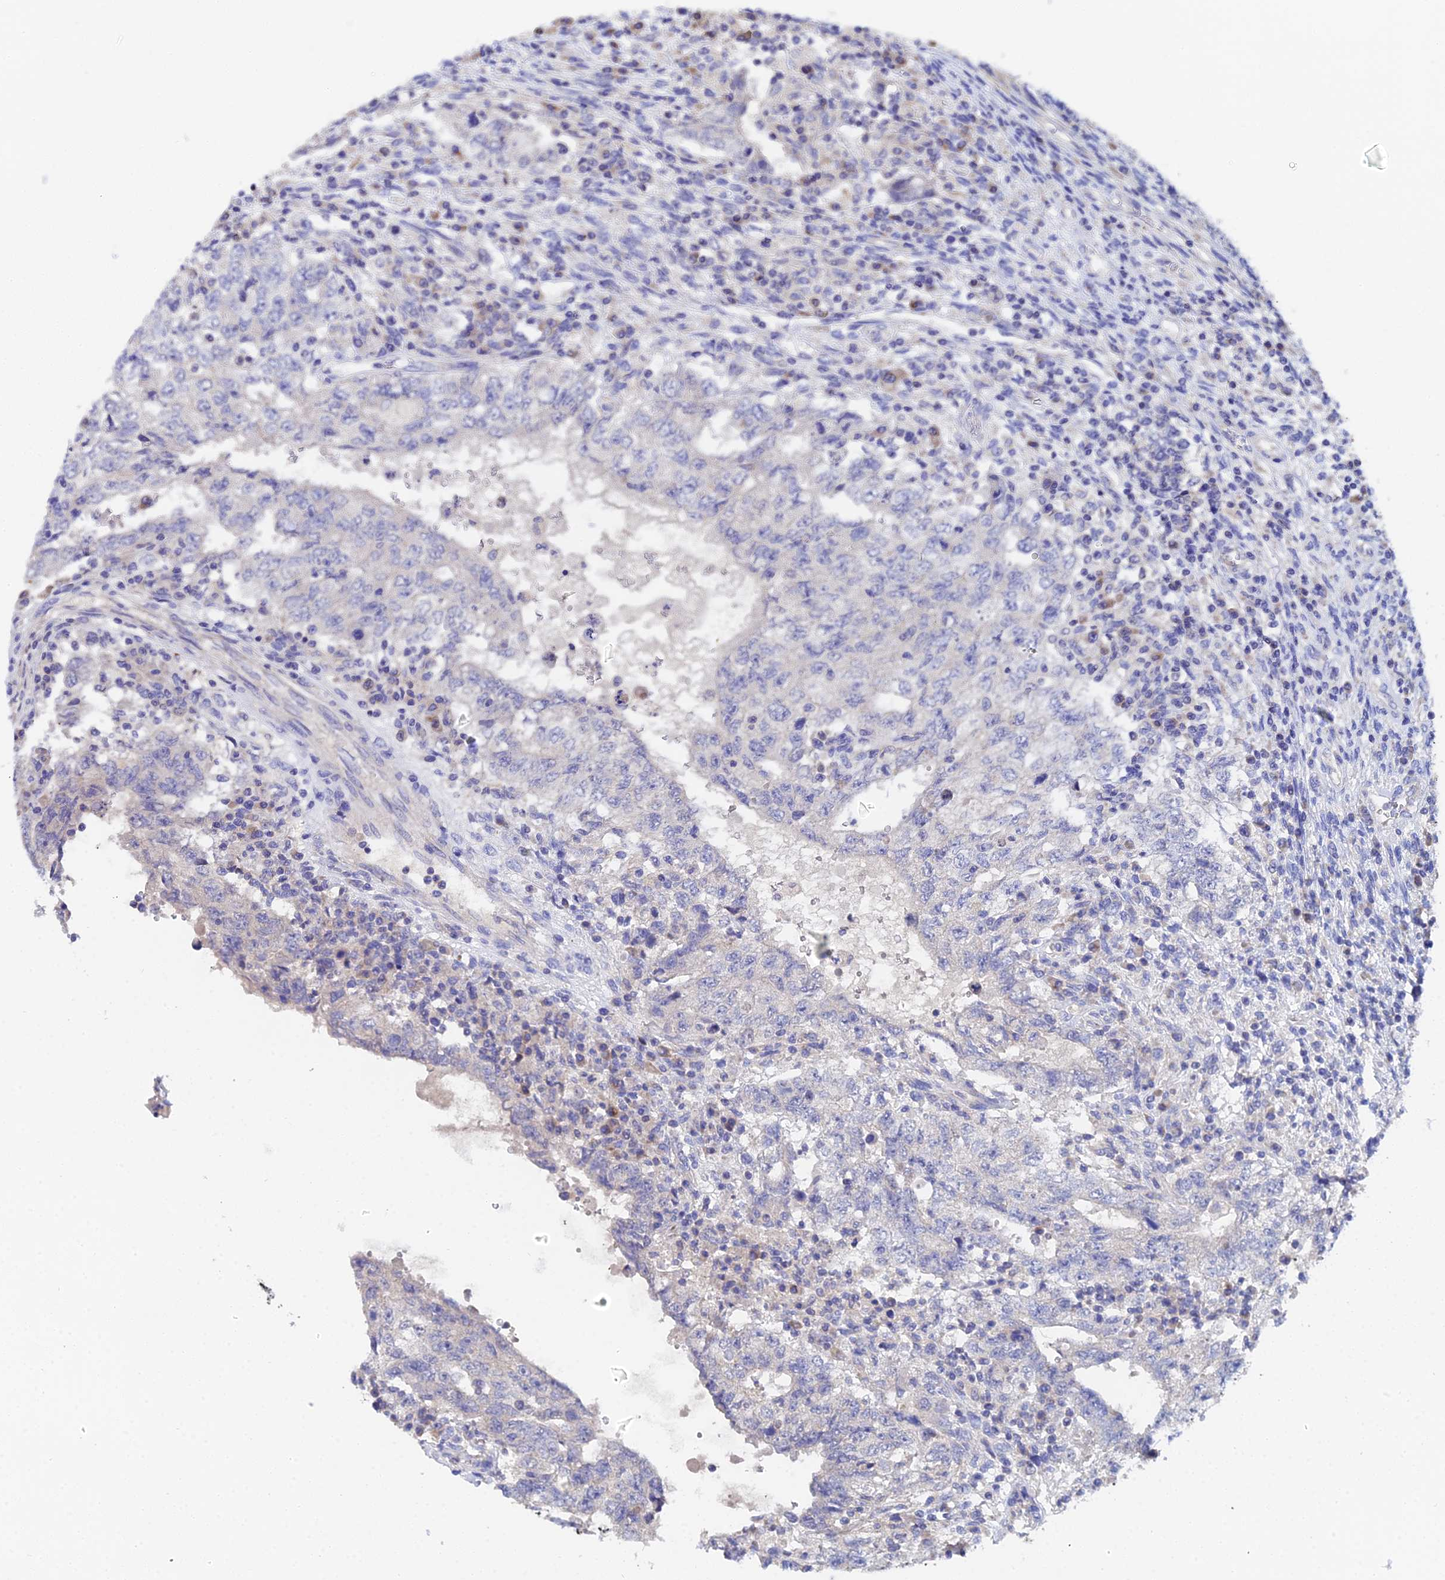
{"staining": {"intensity": "negative", "quantity": "none", "location": "none"}, "tissue": "testis cancer", "cell_type": "Tumor cells", "image_type": "cancer", "snomed": [{"axis": "morphology", "description": "Carcinoma, Embryonal, NOS"}, {"axis": "topography", "description": "Testis"}], "caption": "Immunohistochemistry (IHC) histopathology image of neoplastic tissue: human testis embryonal carcinoma stained with DAB (3,3'-diaminobenzidine) shows no significant protein staining in tumor cells. (Stains: DAB immunohistochemistry (IHC) with hematoxylin counter stain, Microscopy: brightfield microscopy at high magnification).", "gene": "UBE2L3", "patient": {"sex": "male", "age": 26}}